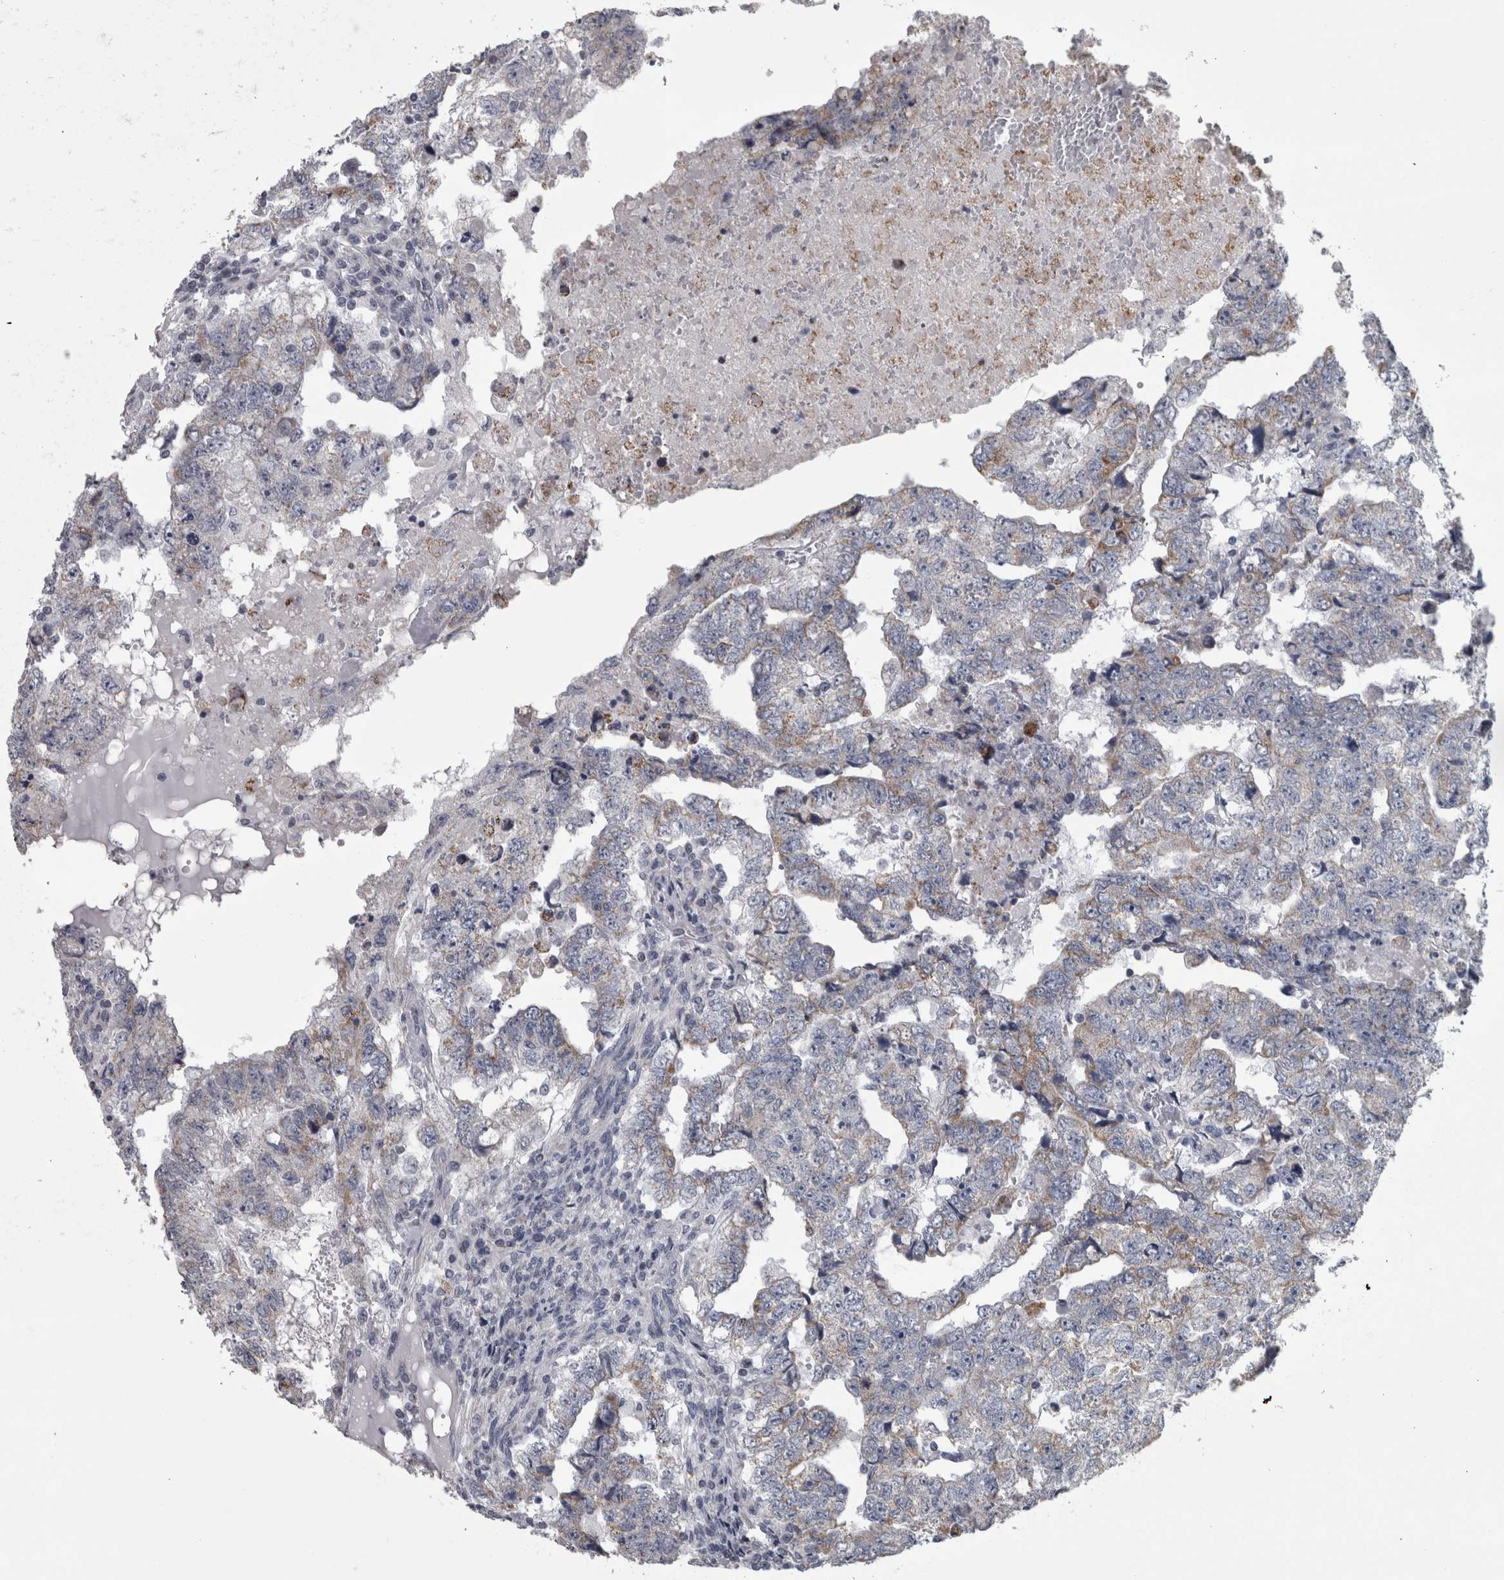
{"staining": {"intensity": "weak", "quantity": "<25%", "location": "cytoplasmic/membranous"}, "tissue": "testis cancer", "cell_type": "Tumor cells", "image_type": "cancer", "snomed": [{"axis": "morphology", "description": "Carcinoma, Embryonal, NOS"}, {"axis": "topography", "description": "Testis"}], "caption": "Embryonal carcinoma (testis) was stained to show a protein in brown. There is no significant staining in tumor cells.", "gene": "DBT", "patient": {"sex": "male", "age": 36}}